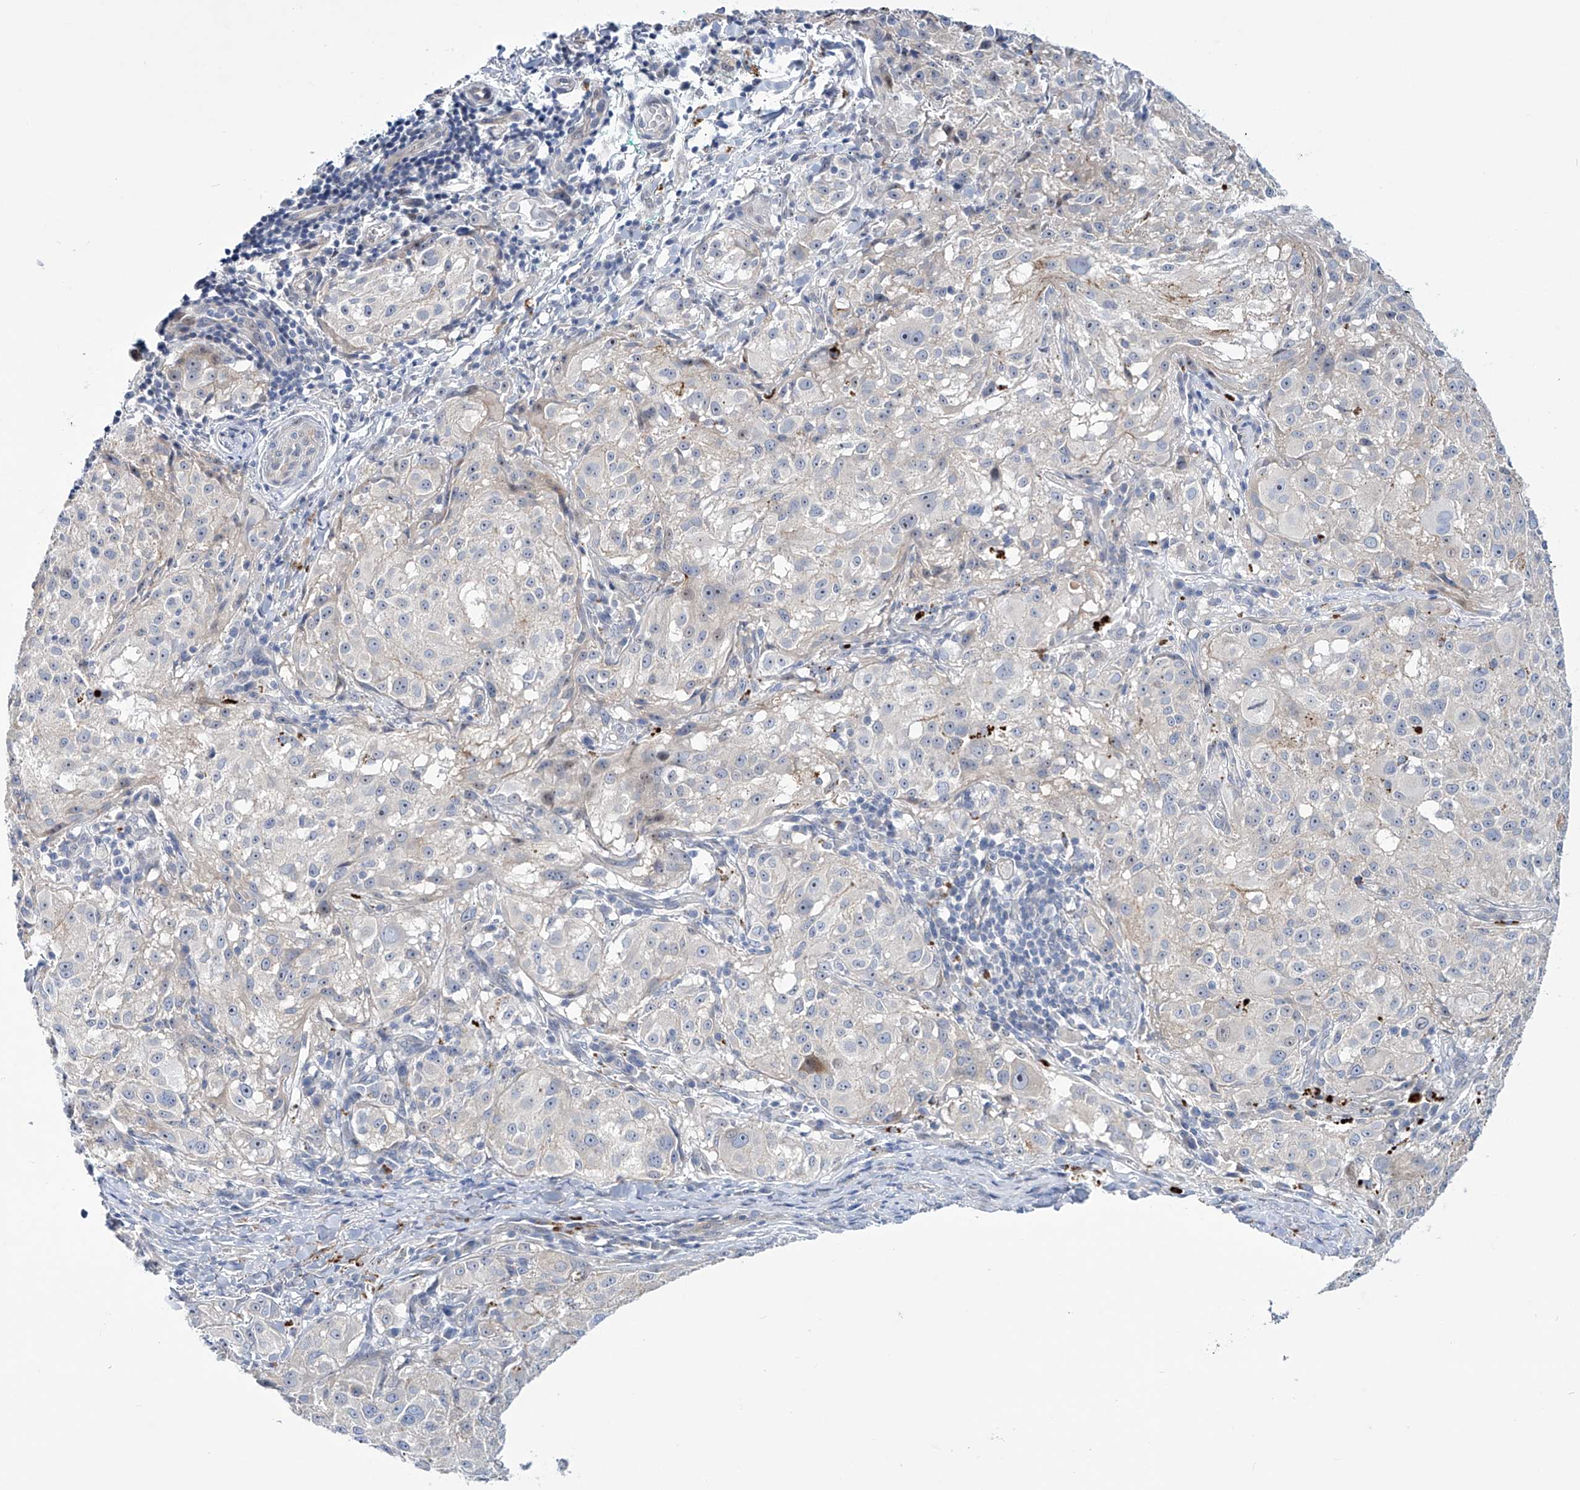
{"staining": {"intensity": "negative", "quantity": "none", "location": "none"}, "tissue": "melanoma", "cell_type": "Tumor cells", "image_type": "cancer", "snomed": [{"axis": "morphology", "description": "Necrosis, NOS"}, {"axis": "morphology", "description": "Malignant melanoma, NOS"}, {"axis": "topography", "description": "Skin"}], "caption": "A photomicrograph of malignant melanoma stained for a protein exhibits no brown staining in tumor cells.", "gene": "TRIM60", "patient": {"sex": "female", "age": 87}}